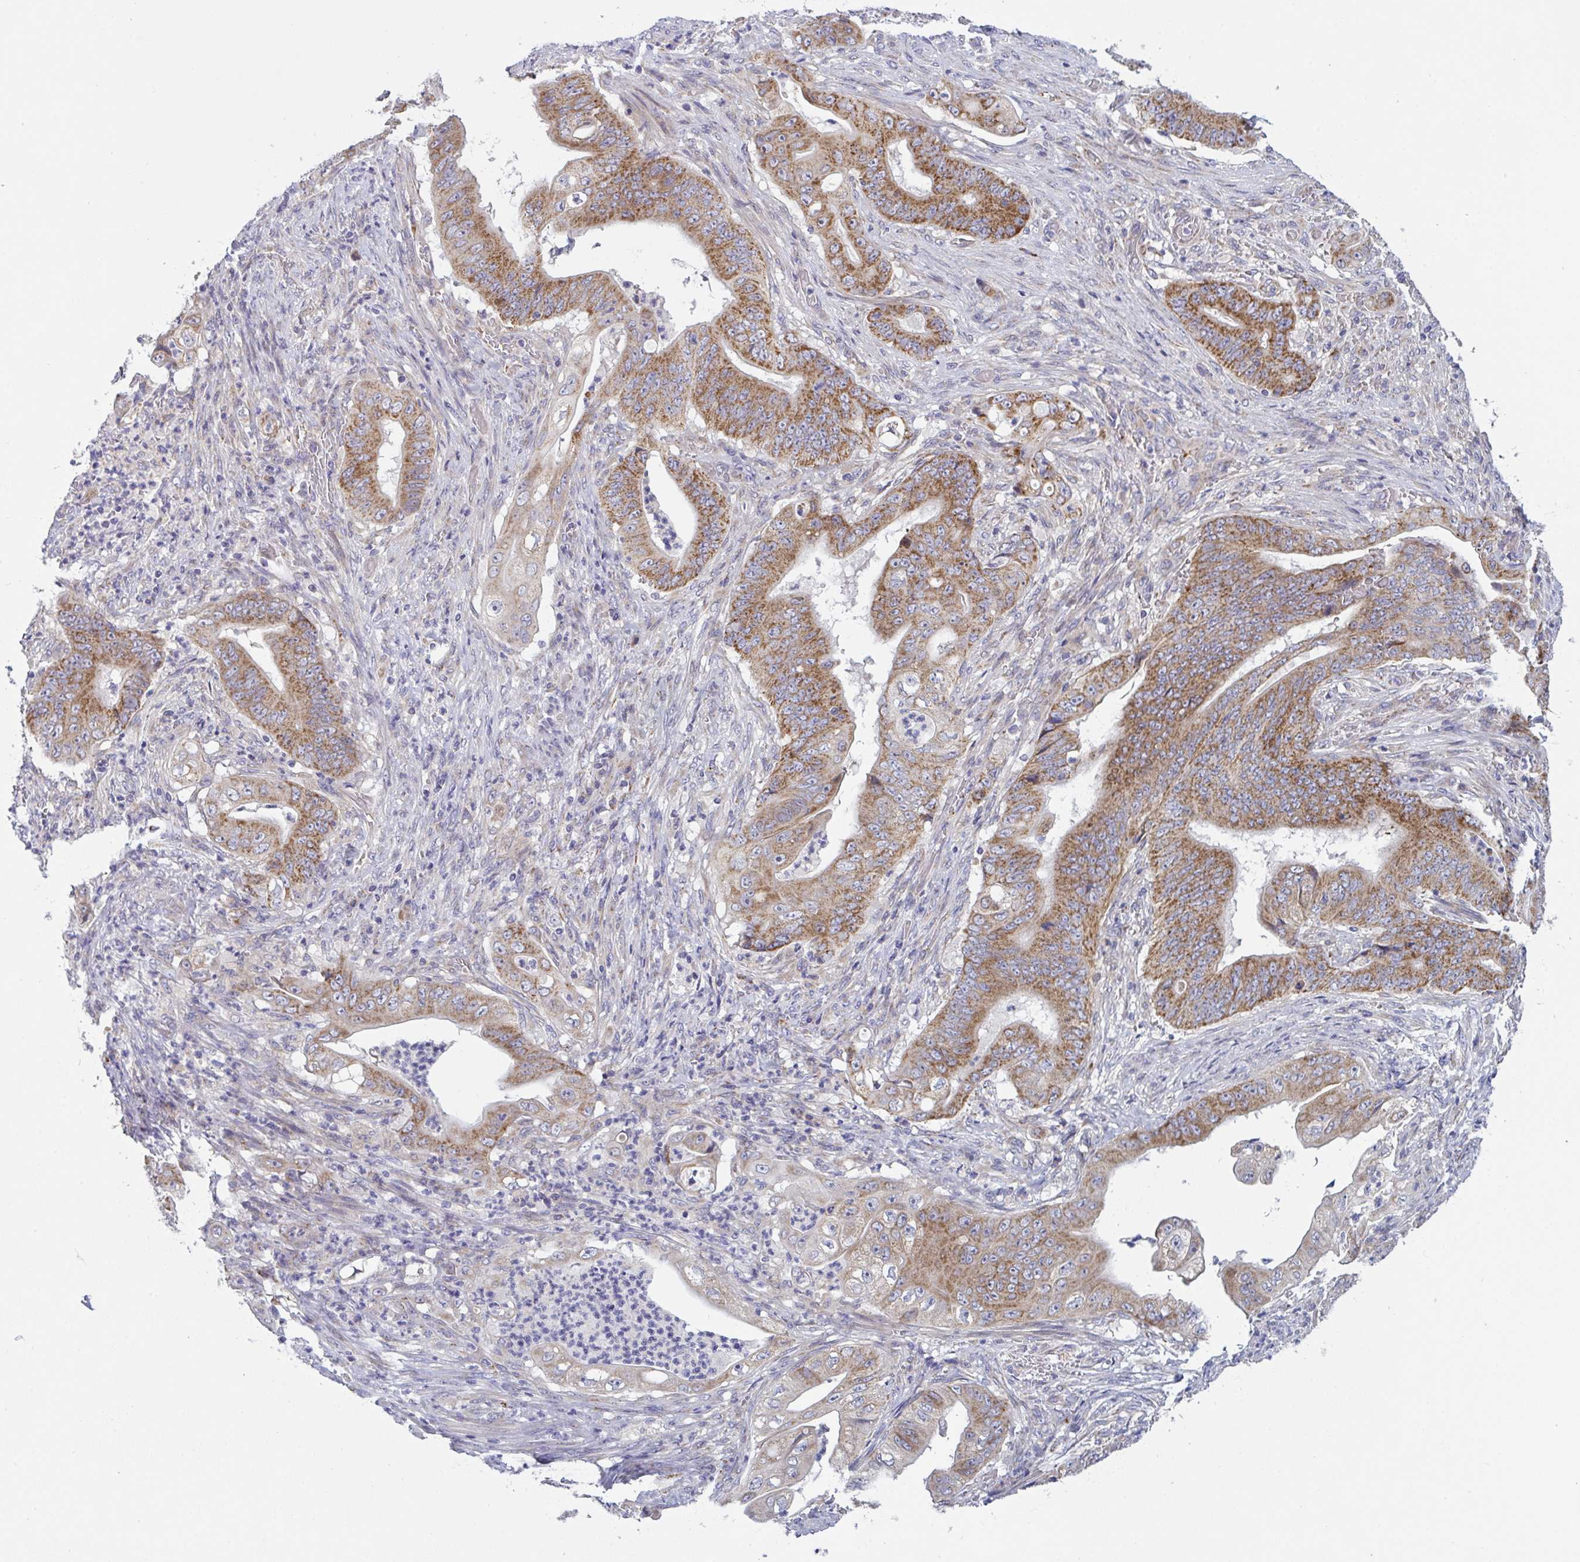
{"staining": {"intensity": "moderate", "quantity": ">75%", "location": "cytoplasmic/membranous"}, "tissue": "stomach cancer", "cell_type": "Tumor cells", "image_type": "cancer", "snomed": [{"axis": "morphology", "description": "Adenocarcinoma, NOS"}, {"axis": "topography", "description": "Stomach"}], "caption": "A brown stain highlights moderate cytoplasmic/membranous expression of a protein in human stomach adenocarcinoma tumor cells.", "gene": "MRPS2", "patient": {"sex": "female", "age": 73}}